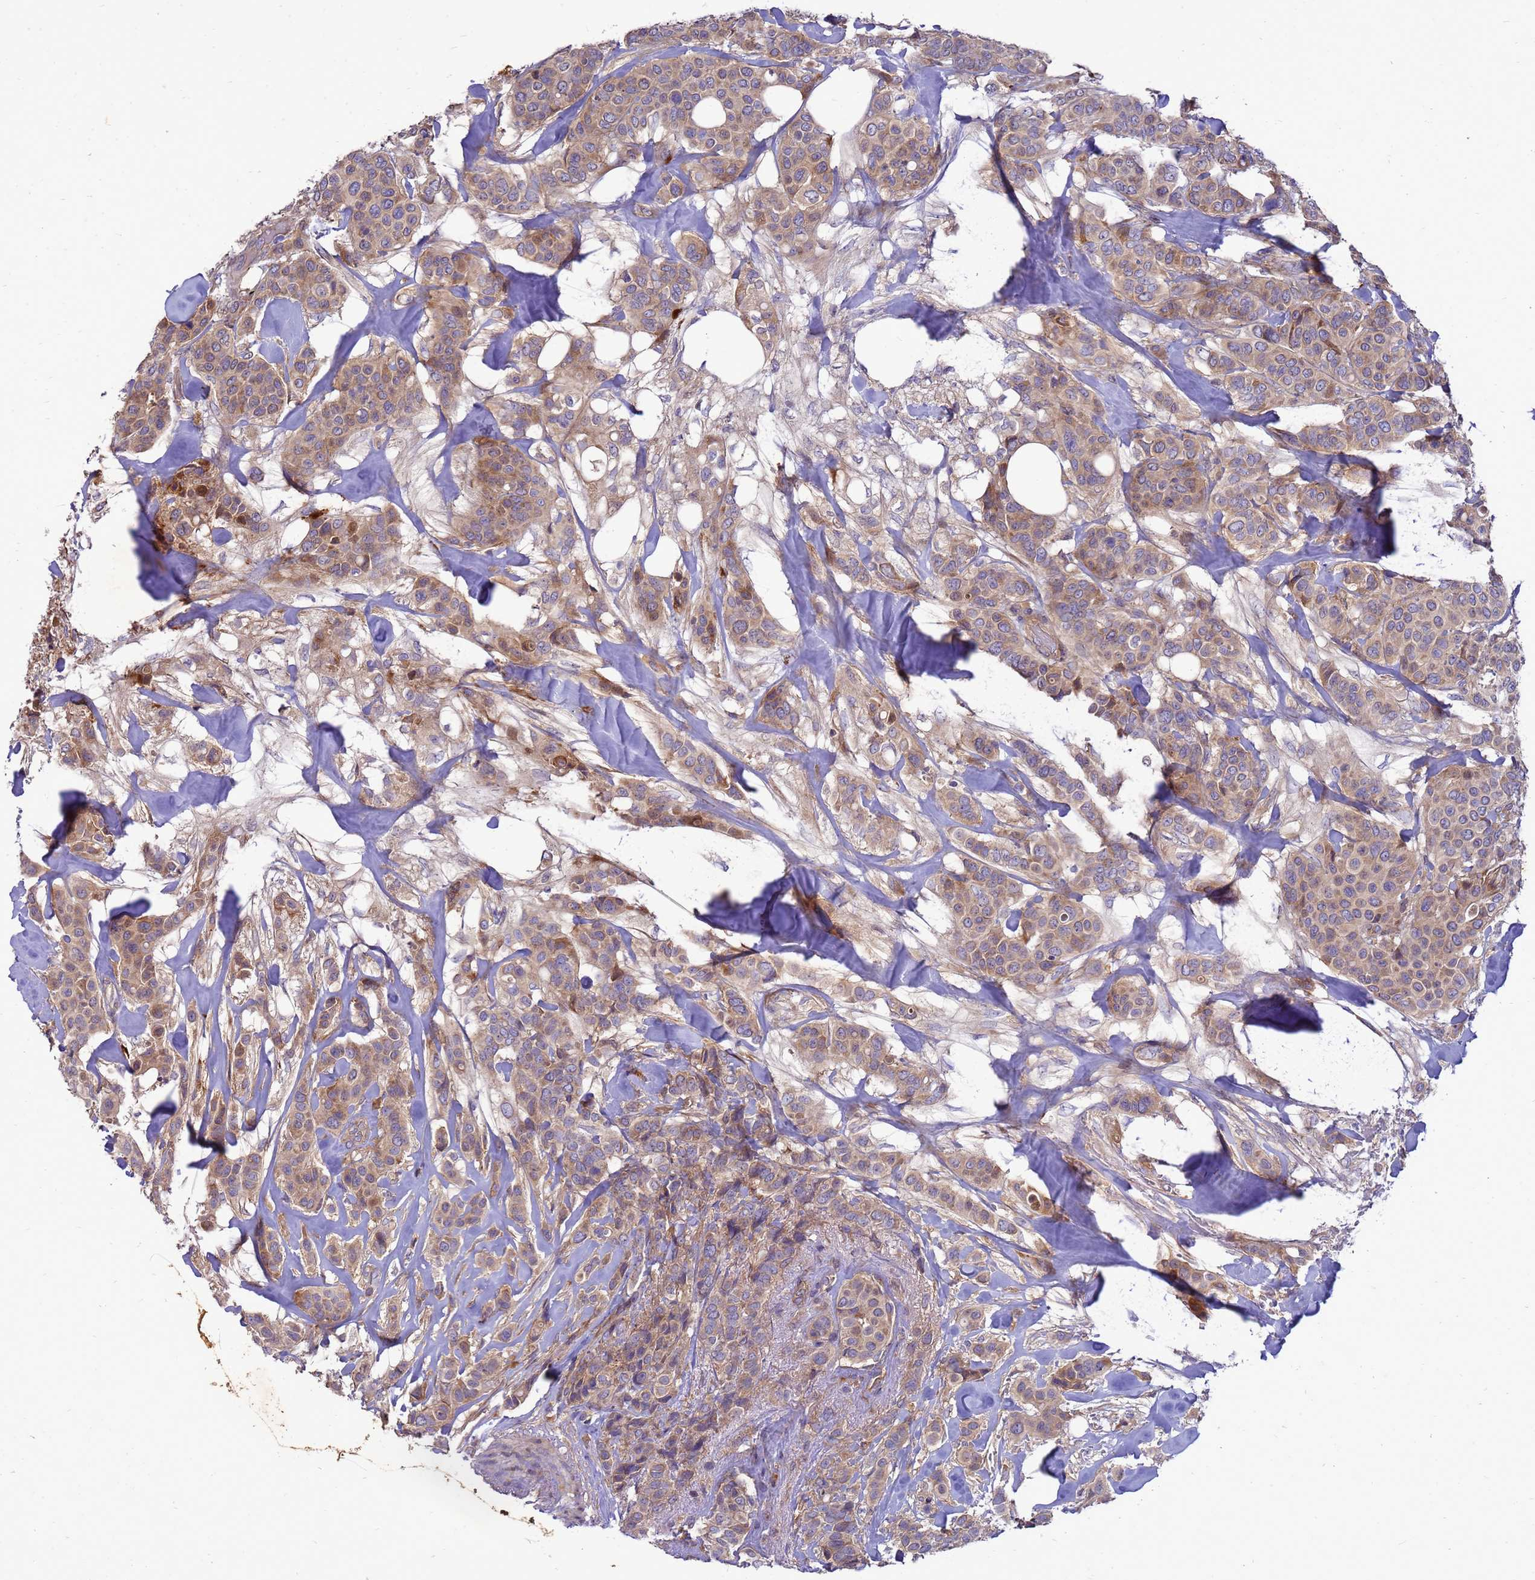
{"staining": {"intensity": "weak", "quantity": ">75%", "location": "cytoplasmic/membranous"}, "tissue": "breast cancer", "cell_type": "Tumor cells", "image_type": "cancer", "snomed": [{"axis": "morphology", "description": "Lobular carcinoma"}, {"axis": "topography", "description": "Breast"}], "caption": "Immunohistochemical staining of human breast cancer (lobular carcinoma) exhibits low levels of weak cytoplasmic/membranous expression in about >75% of tumor cells.", "gene": "RNF215", "patient": {"sex": "female", "age": 51}}